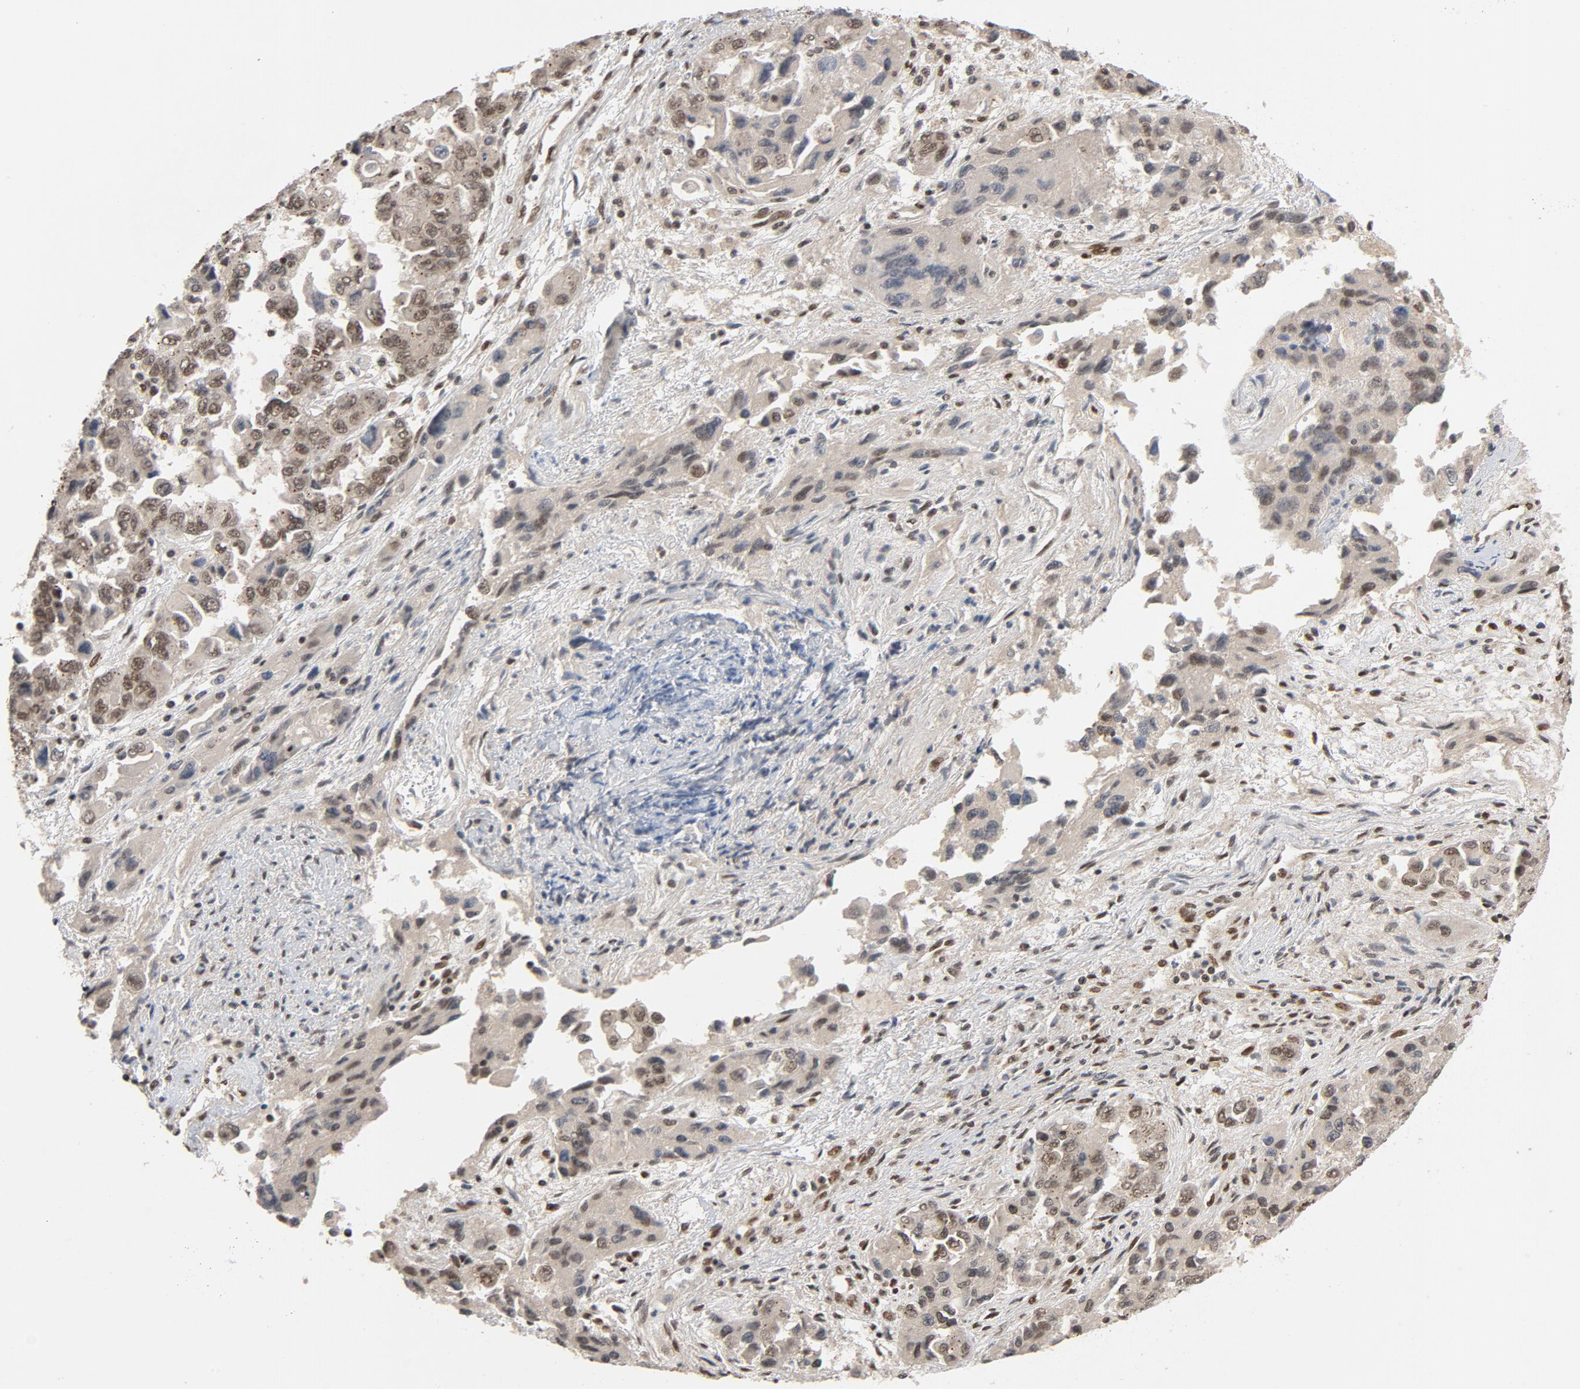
{"staining": {"intensity": "moderate", "quantity": ">75%", "location": "nuclear"}, "tissue": "ovarian cancer", "cell_type": "Tumor cells", "image_type": "cancer", "snomed": [{"axis": "morphology", "description": "Cystadenocarcinoma, serous, NOS"}, {"axis": "topography", "description": "Ovary"}], "caption": "Serous cystadenocarcinoma (ovarian) tissue exhibits moderate nuclear positivity in about >75% of tumor cells, visualized by immunohistochemistry.", "gene": "SMARCD1", "patient": {"sex": "female", "age": 84}}